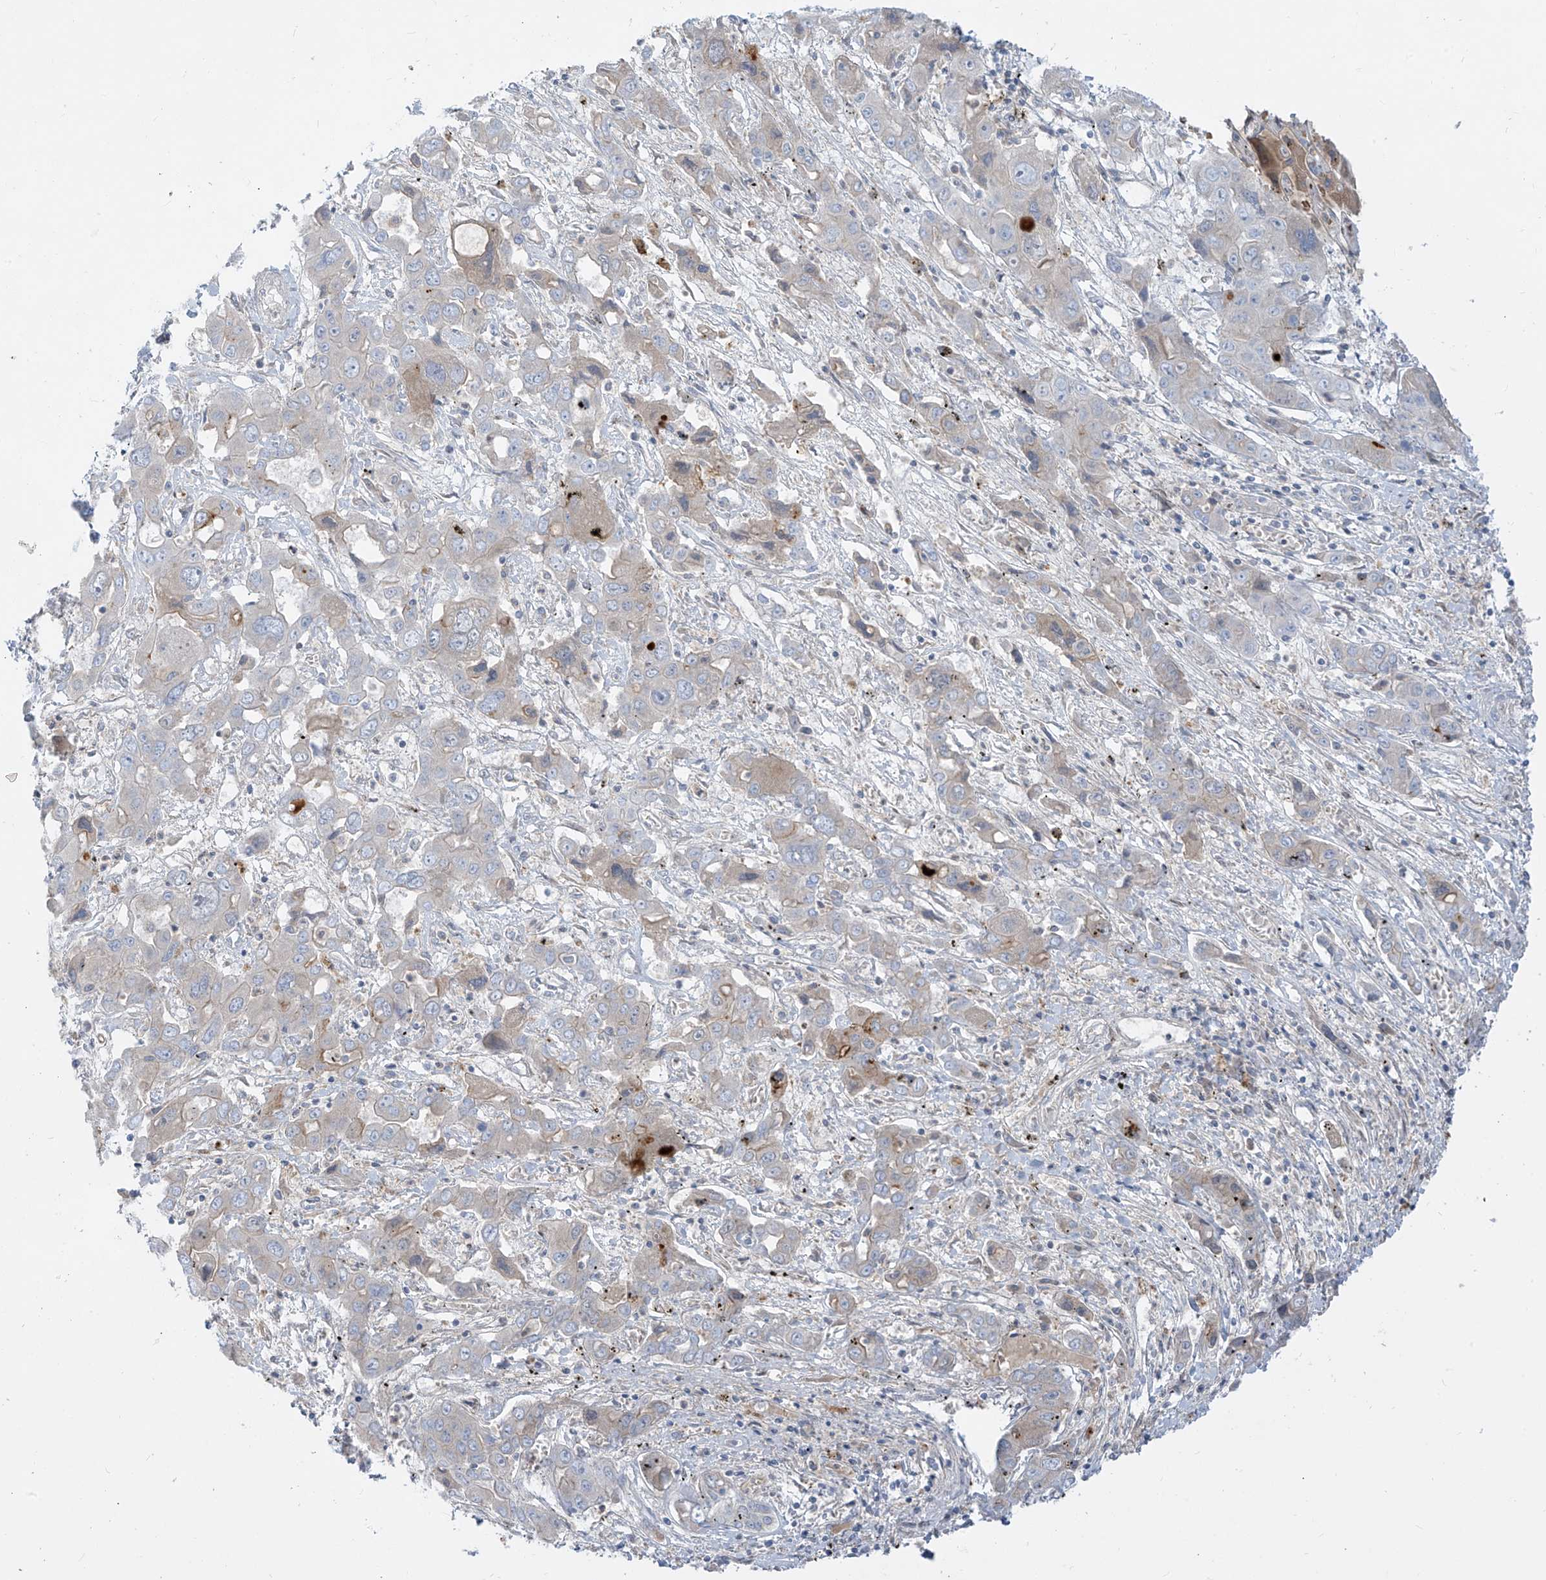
{"staining": {"intensity": "moderate", "quantity": "<25%", "location": "cytoplasmic/membranous"}, "tissue": "liver cancer", "cell_type": "Tumor cells", "image_type": "cancer", "snomed": [{"axis": "morphology", "description": "Cholangiocarcinoma"}, {"axis": "topography", "description": "Liver"}], "caption": "An IHC photomicrograph of neoplastic tissue is shown. Protein staining in brown shows moderate cytoplasmic/membranous positivity in liver cancer within tumor cells.", "gene": "DGKQ", "patient": {"sex": "male", "age": 67}}